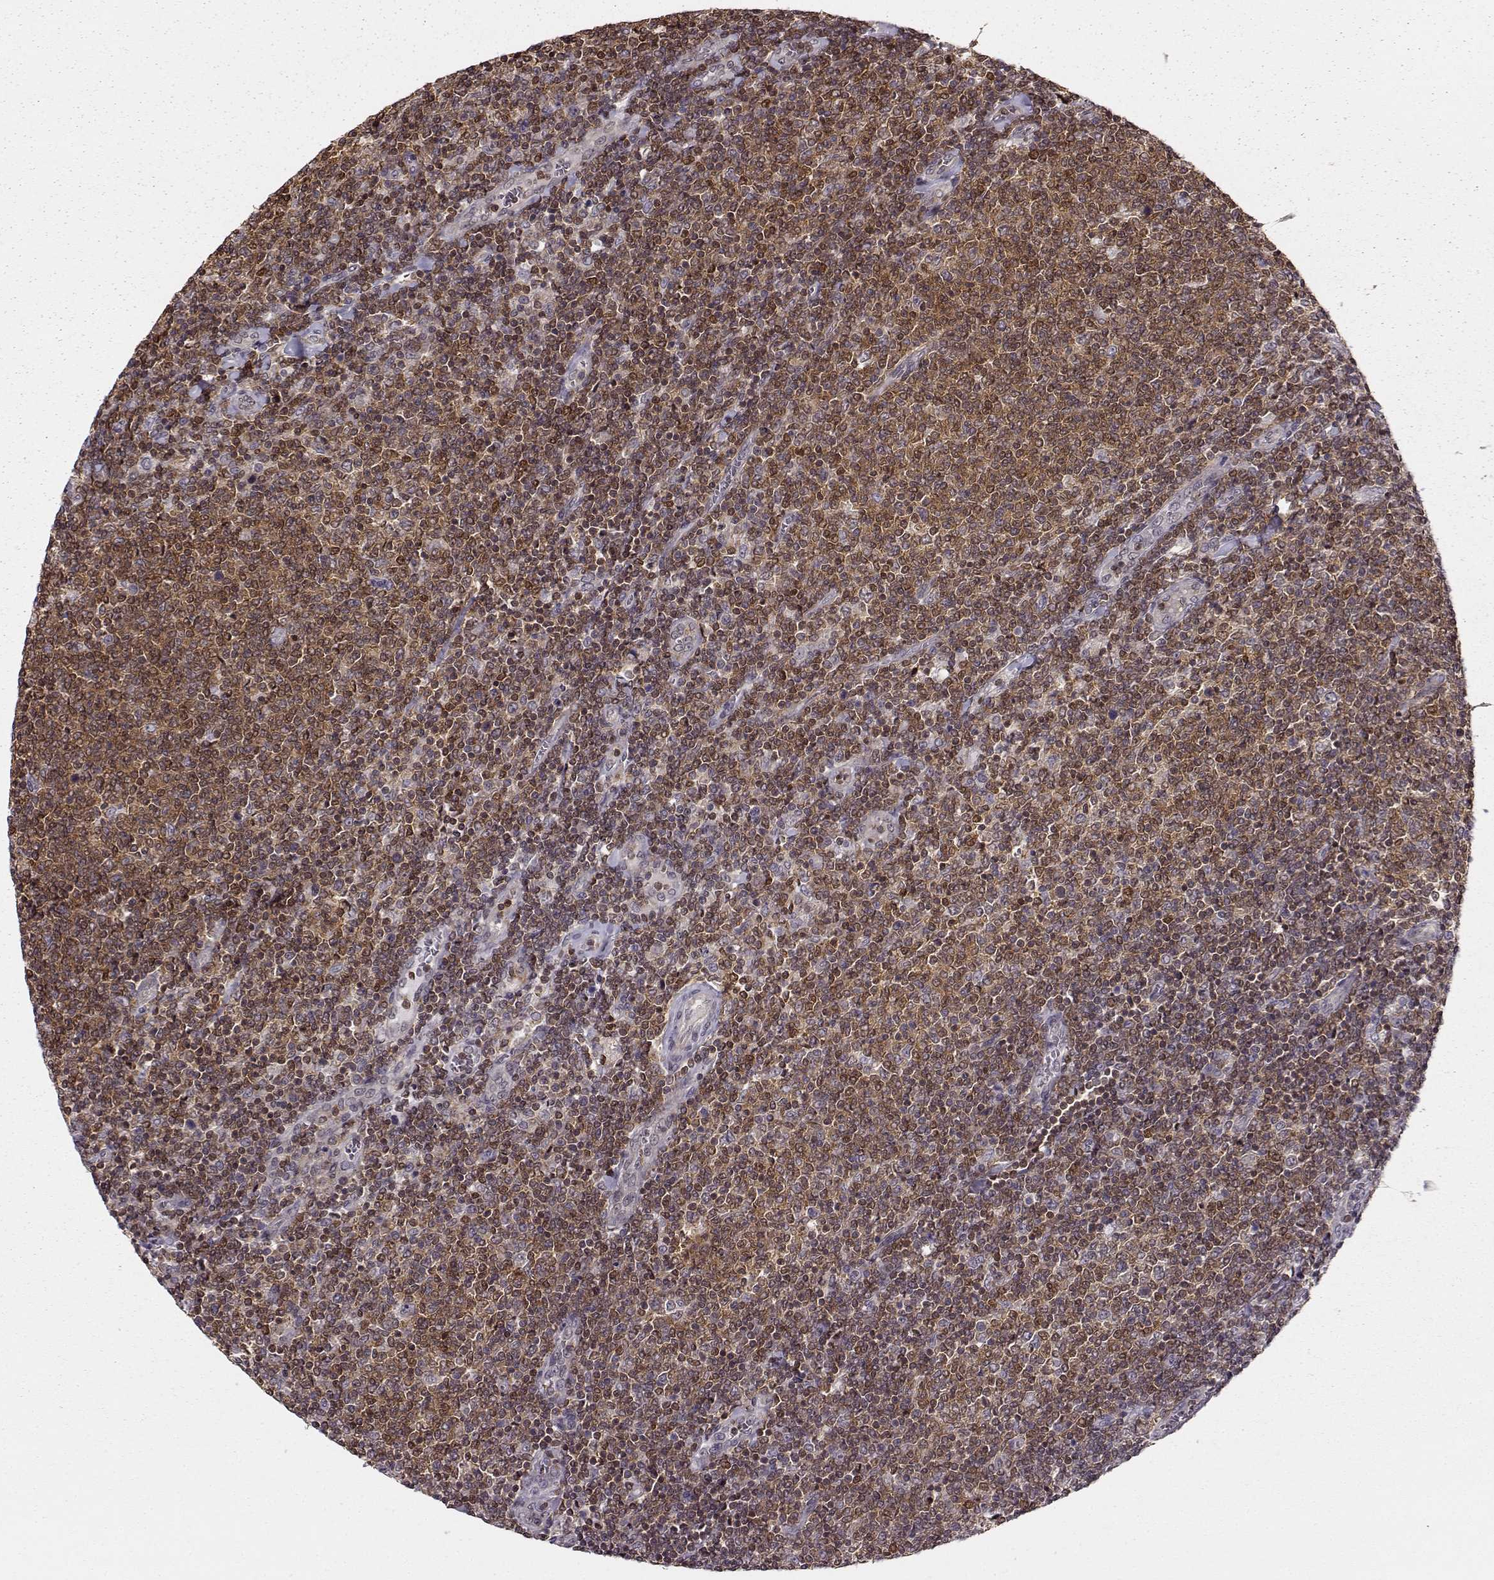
{"staining": {"intensity": "strong", "quantity": ">75%", "location": "cytoplasmic/membranous"}, "tissue": "lymphoma", "cell_type": "Tumor cells", "image_type": "cancer", "snomed": [{"axis": "morphology", "description": "Malignant lymphoma, non-Hodgkin's type, Low grade"}, {"axis": "topography", "description": "Lymph node"}], "caption": "This is a photomicrograph of immunohistochemistry staining of lymphoma, which shows strong staining in the cytoplasmic/membranous of tumor cells.", "gene": "MFSD1", "patient": {"sex": "male", "age": 52}}